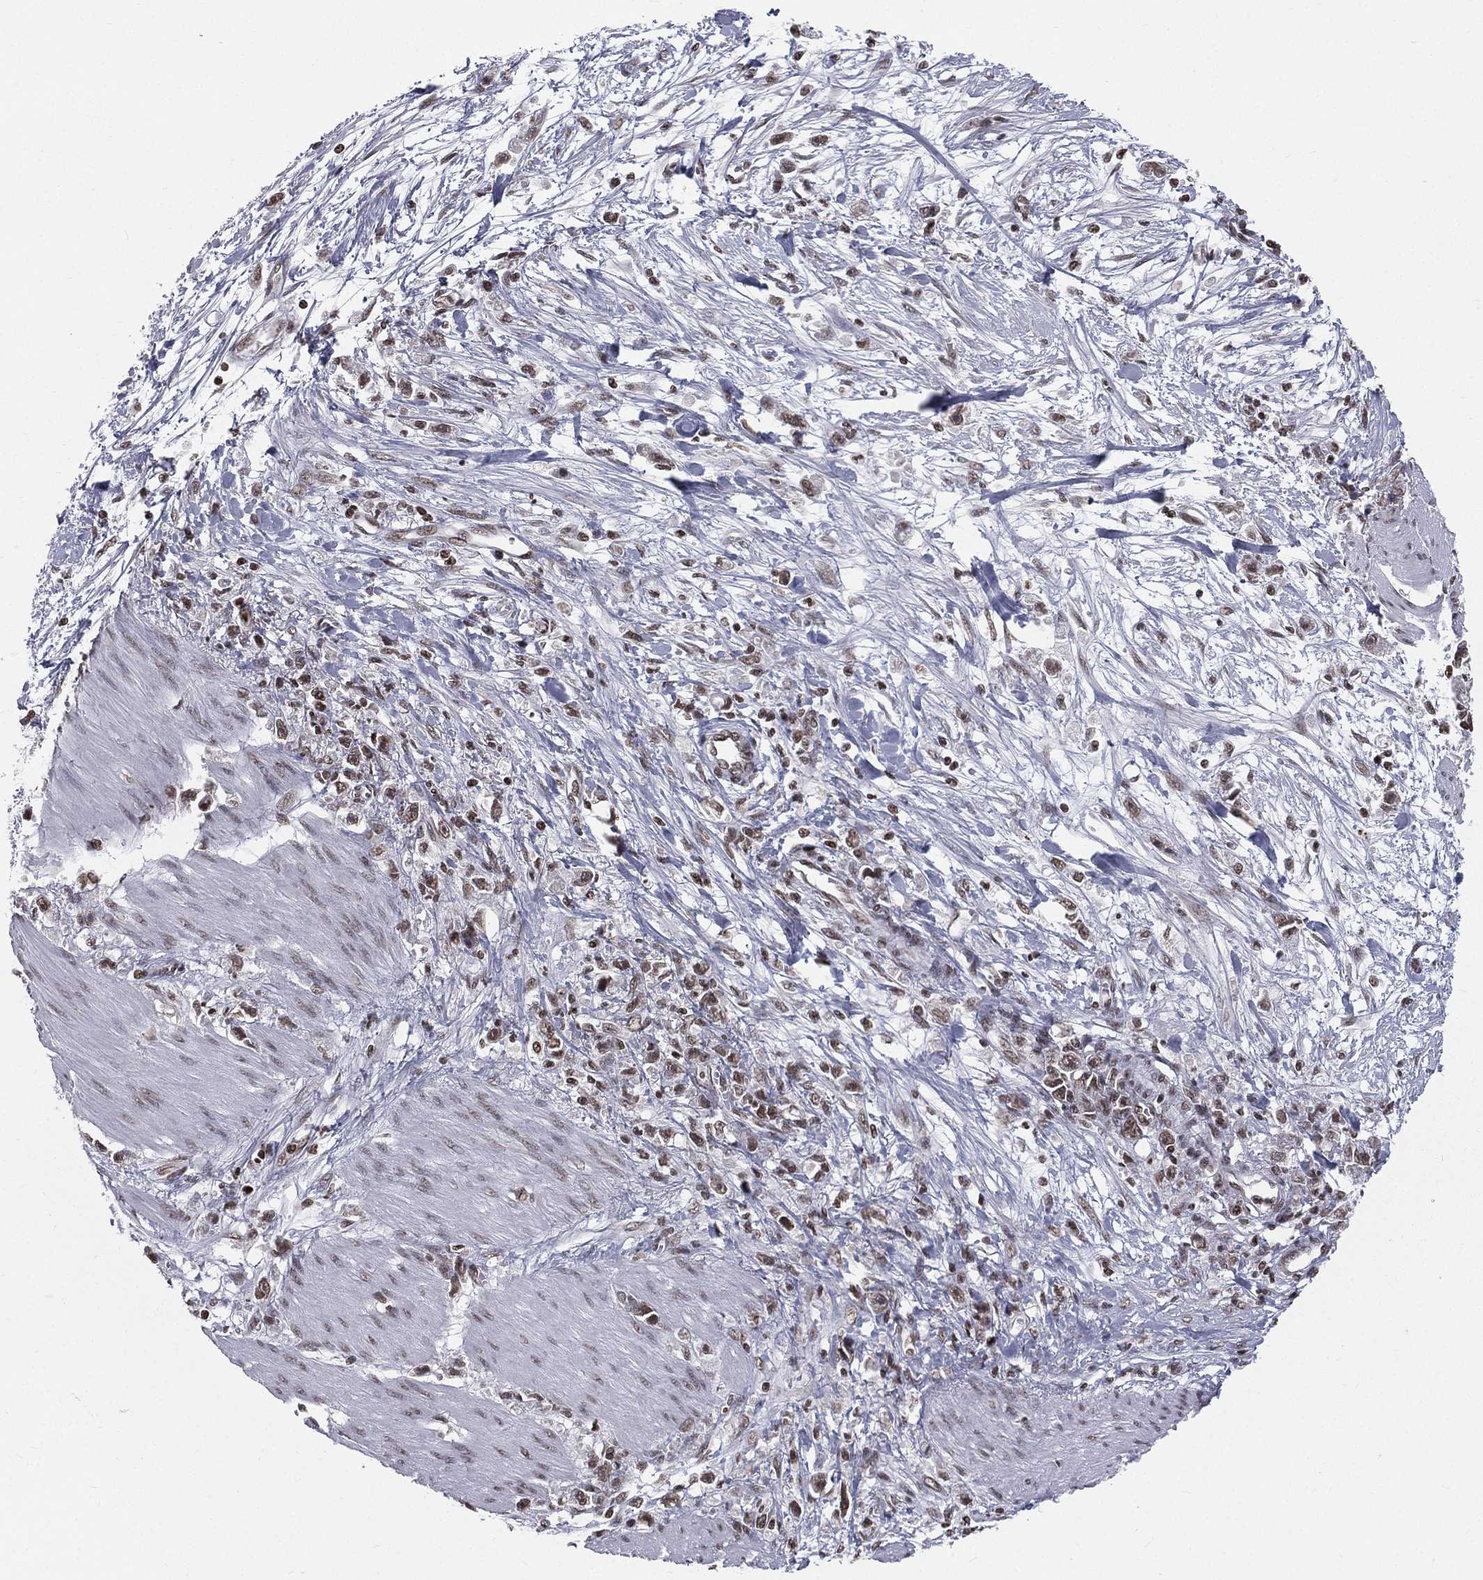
{"staining": {"intensity": "strong", "quantity": ">75%", "location": "nuclear"}, "tissue": "stomach cancer", "cell_type": "Tumor cells", "image_type": "cancer", "snomed": [{"axis": "morphology", "description": "Adenocarcinoma, NOS"}, {"axis": "topography", "description": "Stomach"}], "caption": "A high amount of strong nuclear expression is seen in about >75% of tumor cells in stomach cancer (adenocarcinoma) tissue.", "gene": "RFX7", "patient": {"sex": "female", "age": 59}}